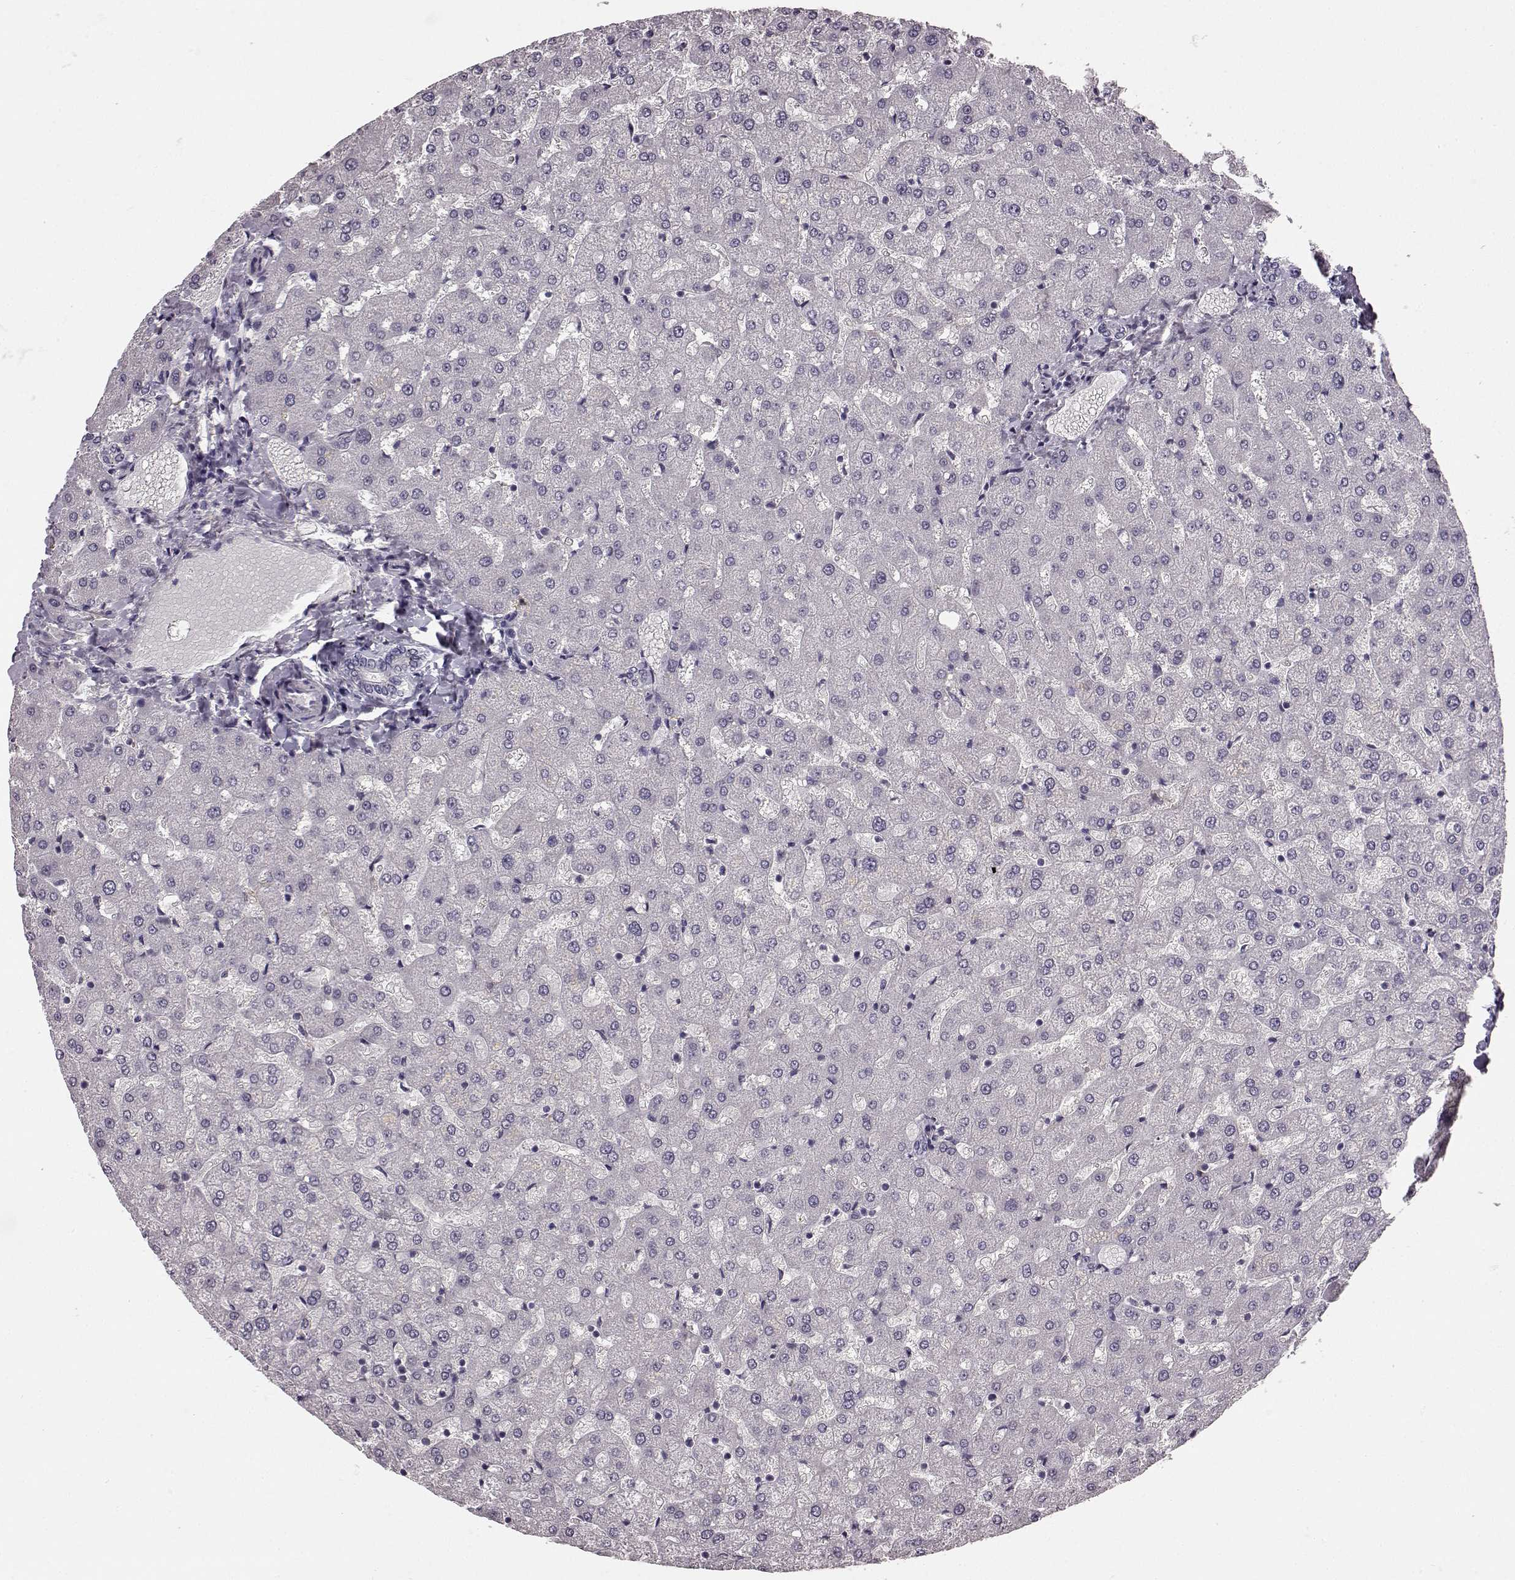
{"staining": {"intensity": "negative", "quantity": "none", "location": "none"}, "tissue": "liver", "cell_type": "Cholangiocytes", "image_type": "normal", "snomed": [{"axis": "morphology", "description": "Normal tissue, NOS"}, {"axis": "topography", "description": "Liver"}], "caption": "There is no significant expression in cholangiocytes of liver. The staining was performed using DAB (3,3'-diaminobenzidine) to visualize the protein expression in brown, while the nuclei were stained in blue with hematoxylin (Magnification: 20x).", "gene": "KRT81", "patient": {"sex": "female", "age": 50}}